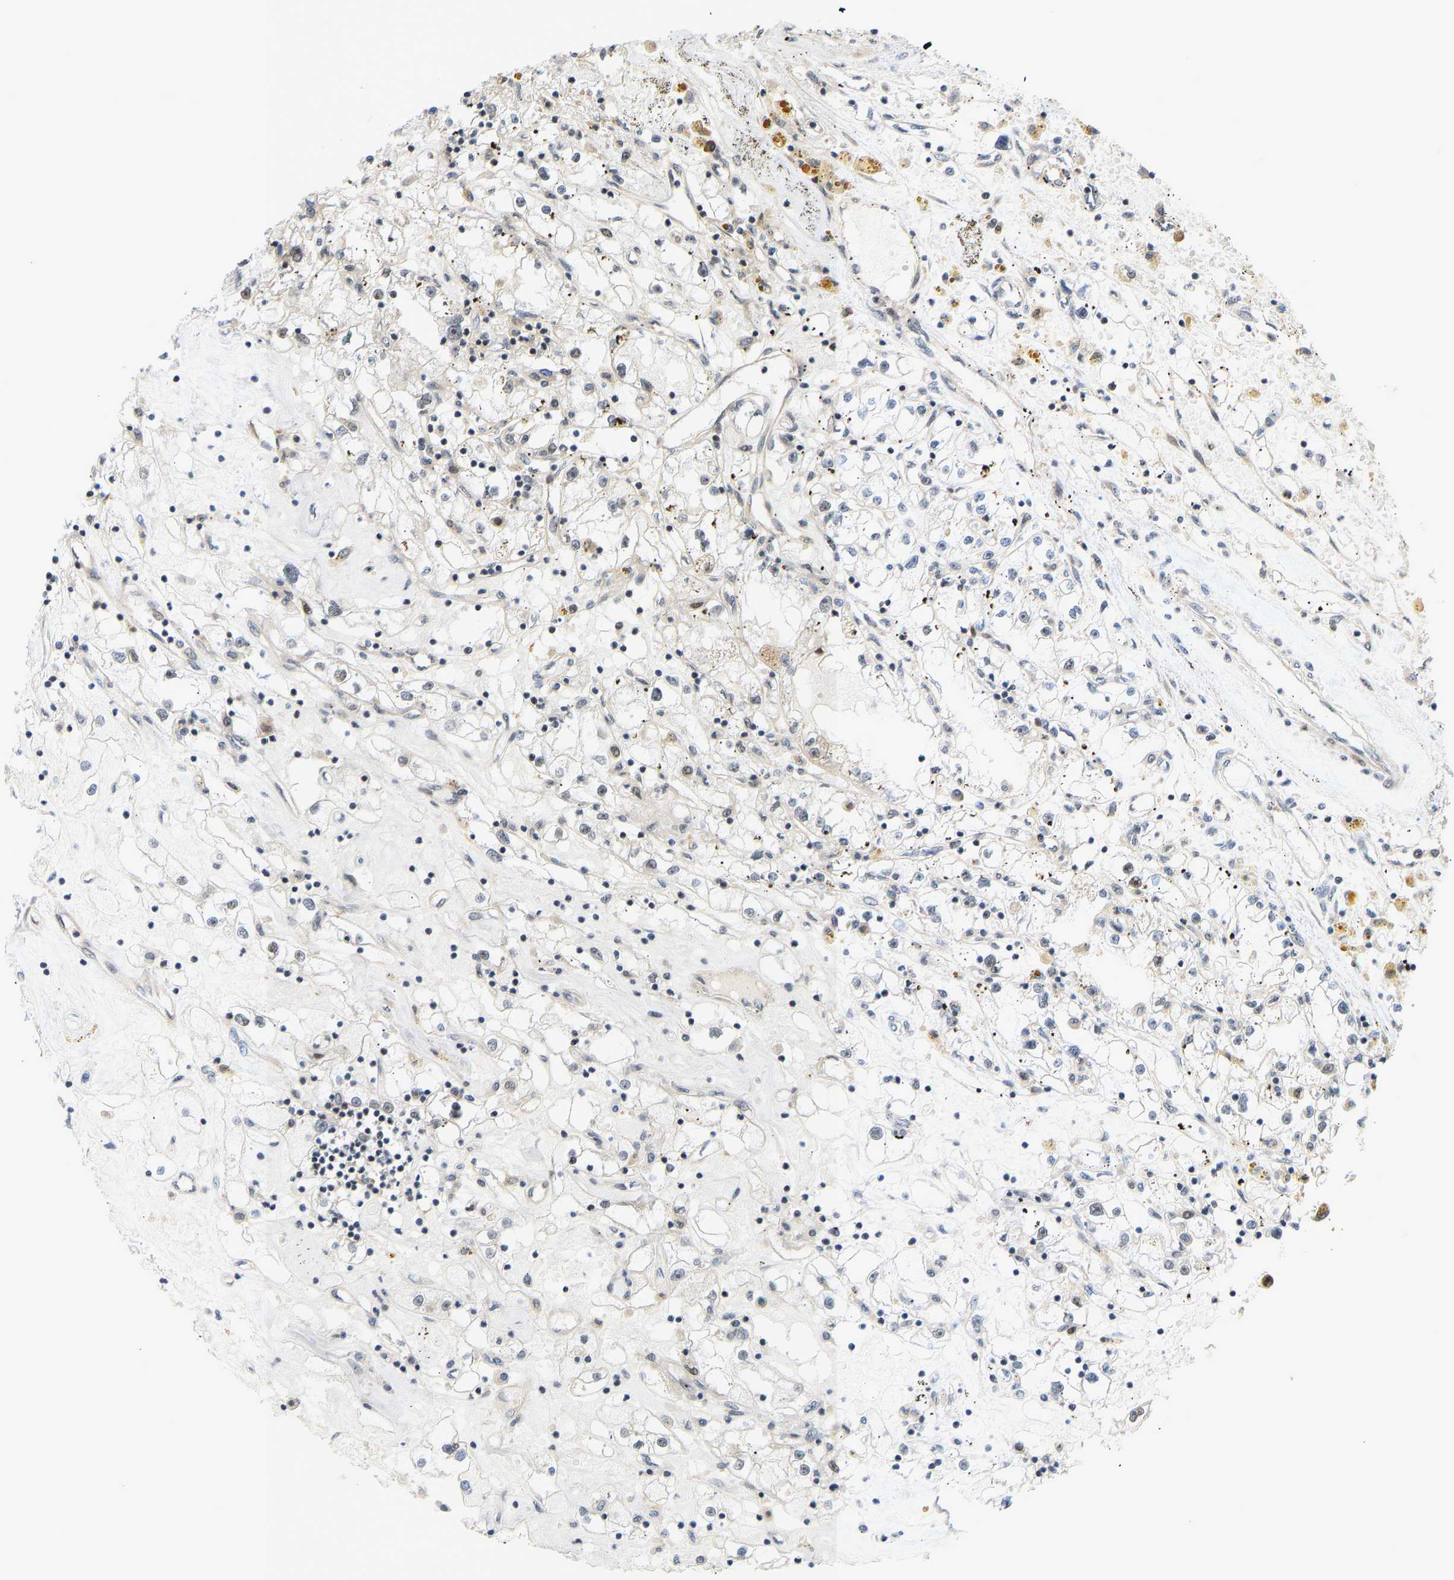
{"staining": {"intensity": "negative", "quantity": "none", "location": "none"}, "tissue": "renal cancer", "cell_type": "Tumor cells", "image_type": "cancer", "snomed": [{"axis": "morphology", "description": "Adenocarcinoma, NOS"}, {"axis": "topography", "description": "Kidney"}], "caption": "IHC of renal adenocarcinoma demonstrates no expression in tumor cells.", "gene": "BAG1", "patient": {"sex": "male", "age": 56}}